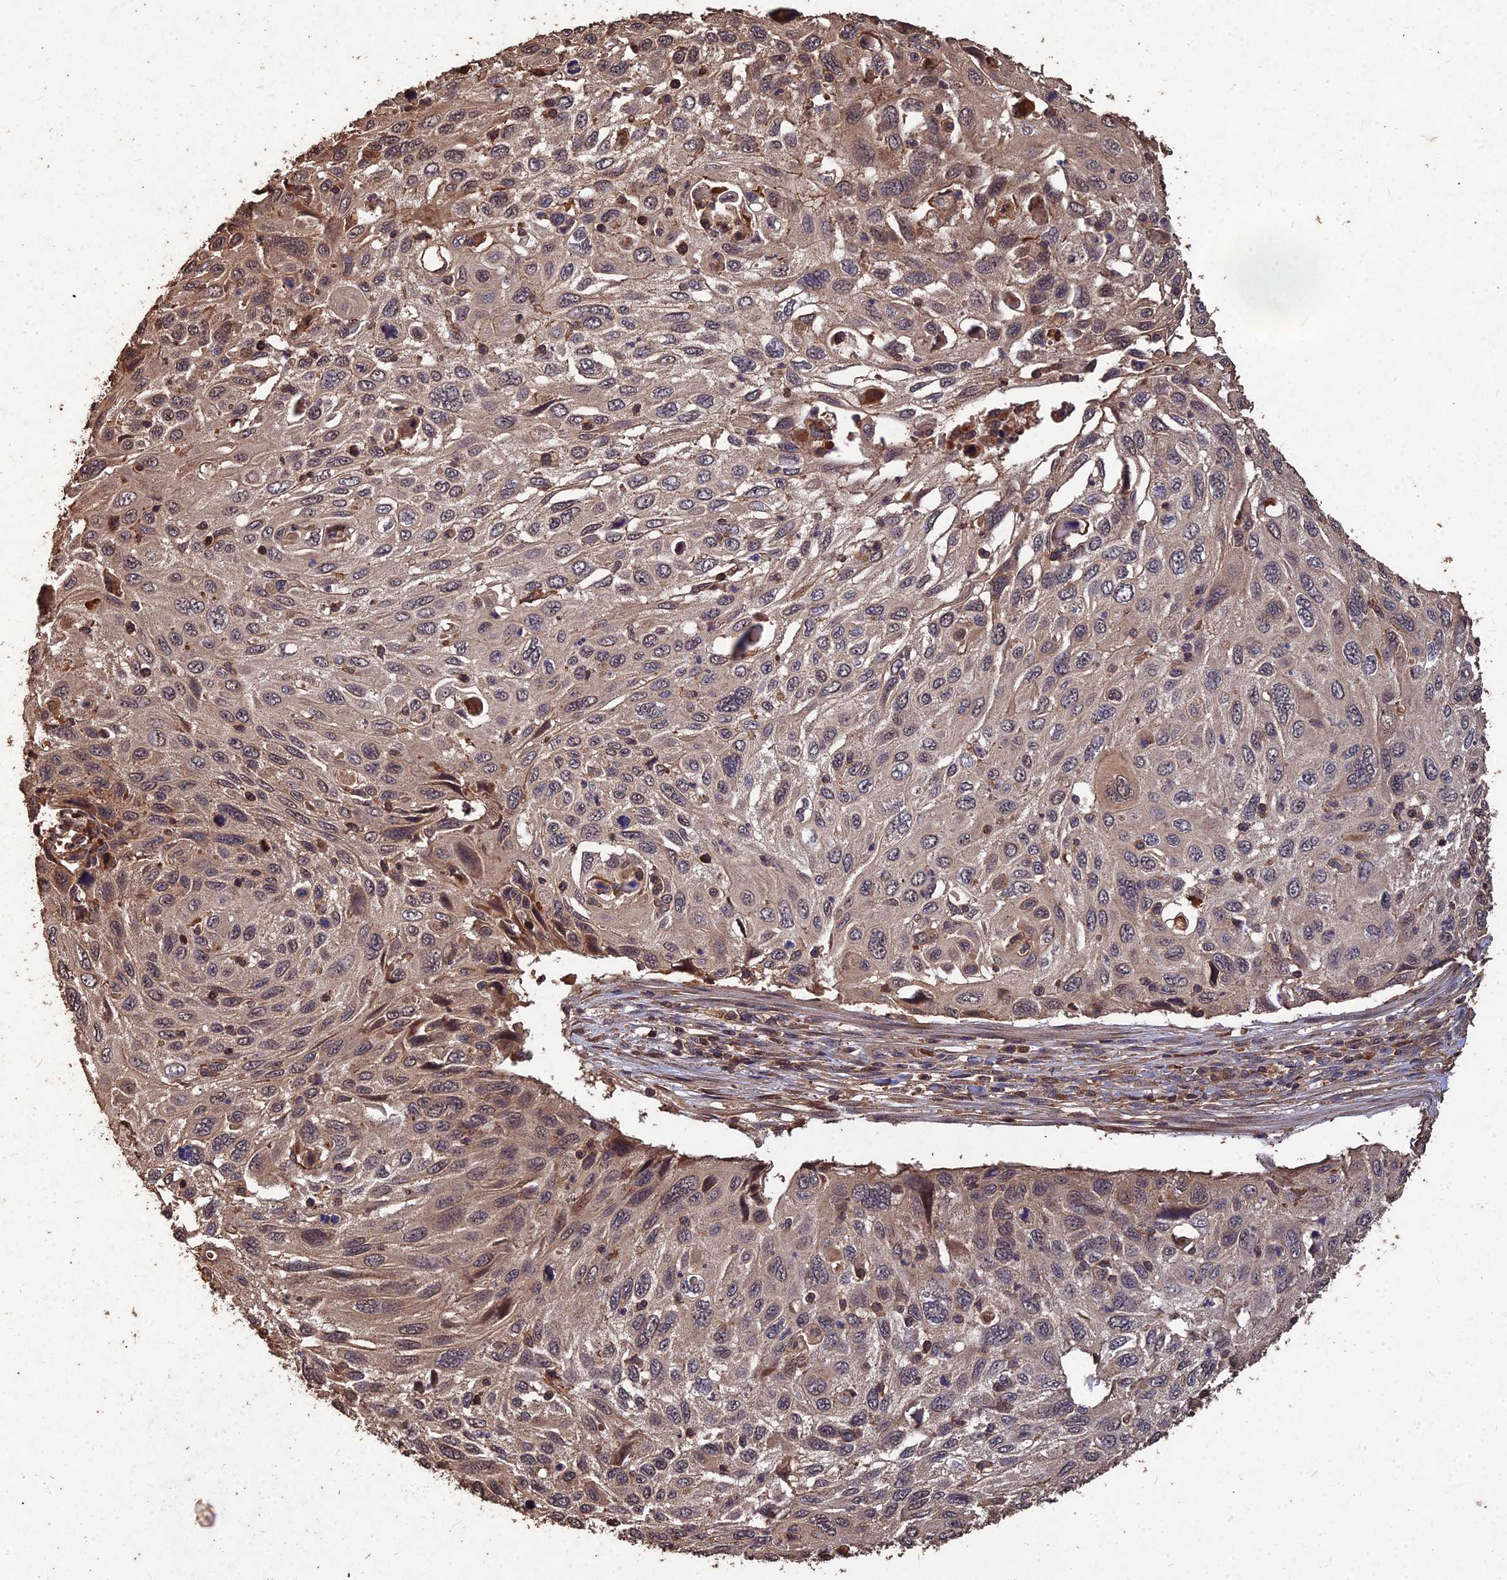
{"staining": {"intensity": "weak", "quantity": ">75%", "location": "cytoplasmic/membranous,nuclear"}, "tissue": "cervical cancer", "cell_type": "Tumor cells", "image_type": "cancer", "snomed": [{"axis": "morphology", "description": "Squamous cell carcinoma, NOS"}, {"axis": "topography", "description": "Cervix"}], "caption": "Immunohistochemistry (IHC) photomicrograph of human squamous cell carcinoma (cervical) stained for a protein (brown), which displays low levels of weak cytoplasmic/membranous and nuclear expression in approximately >75% of tumor cells.", "gene": "SYMPK", "patient": {"sex": "female", "age": 70}}